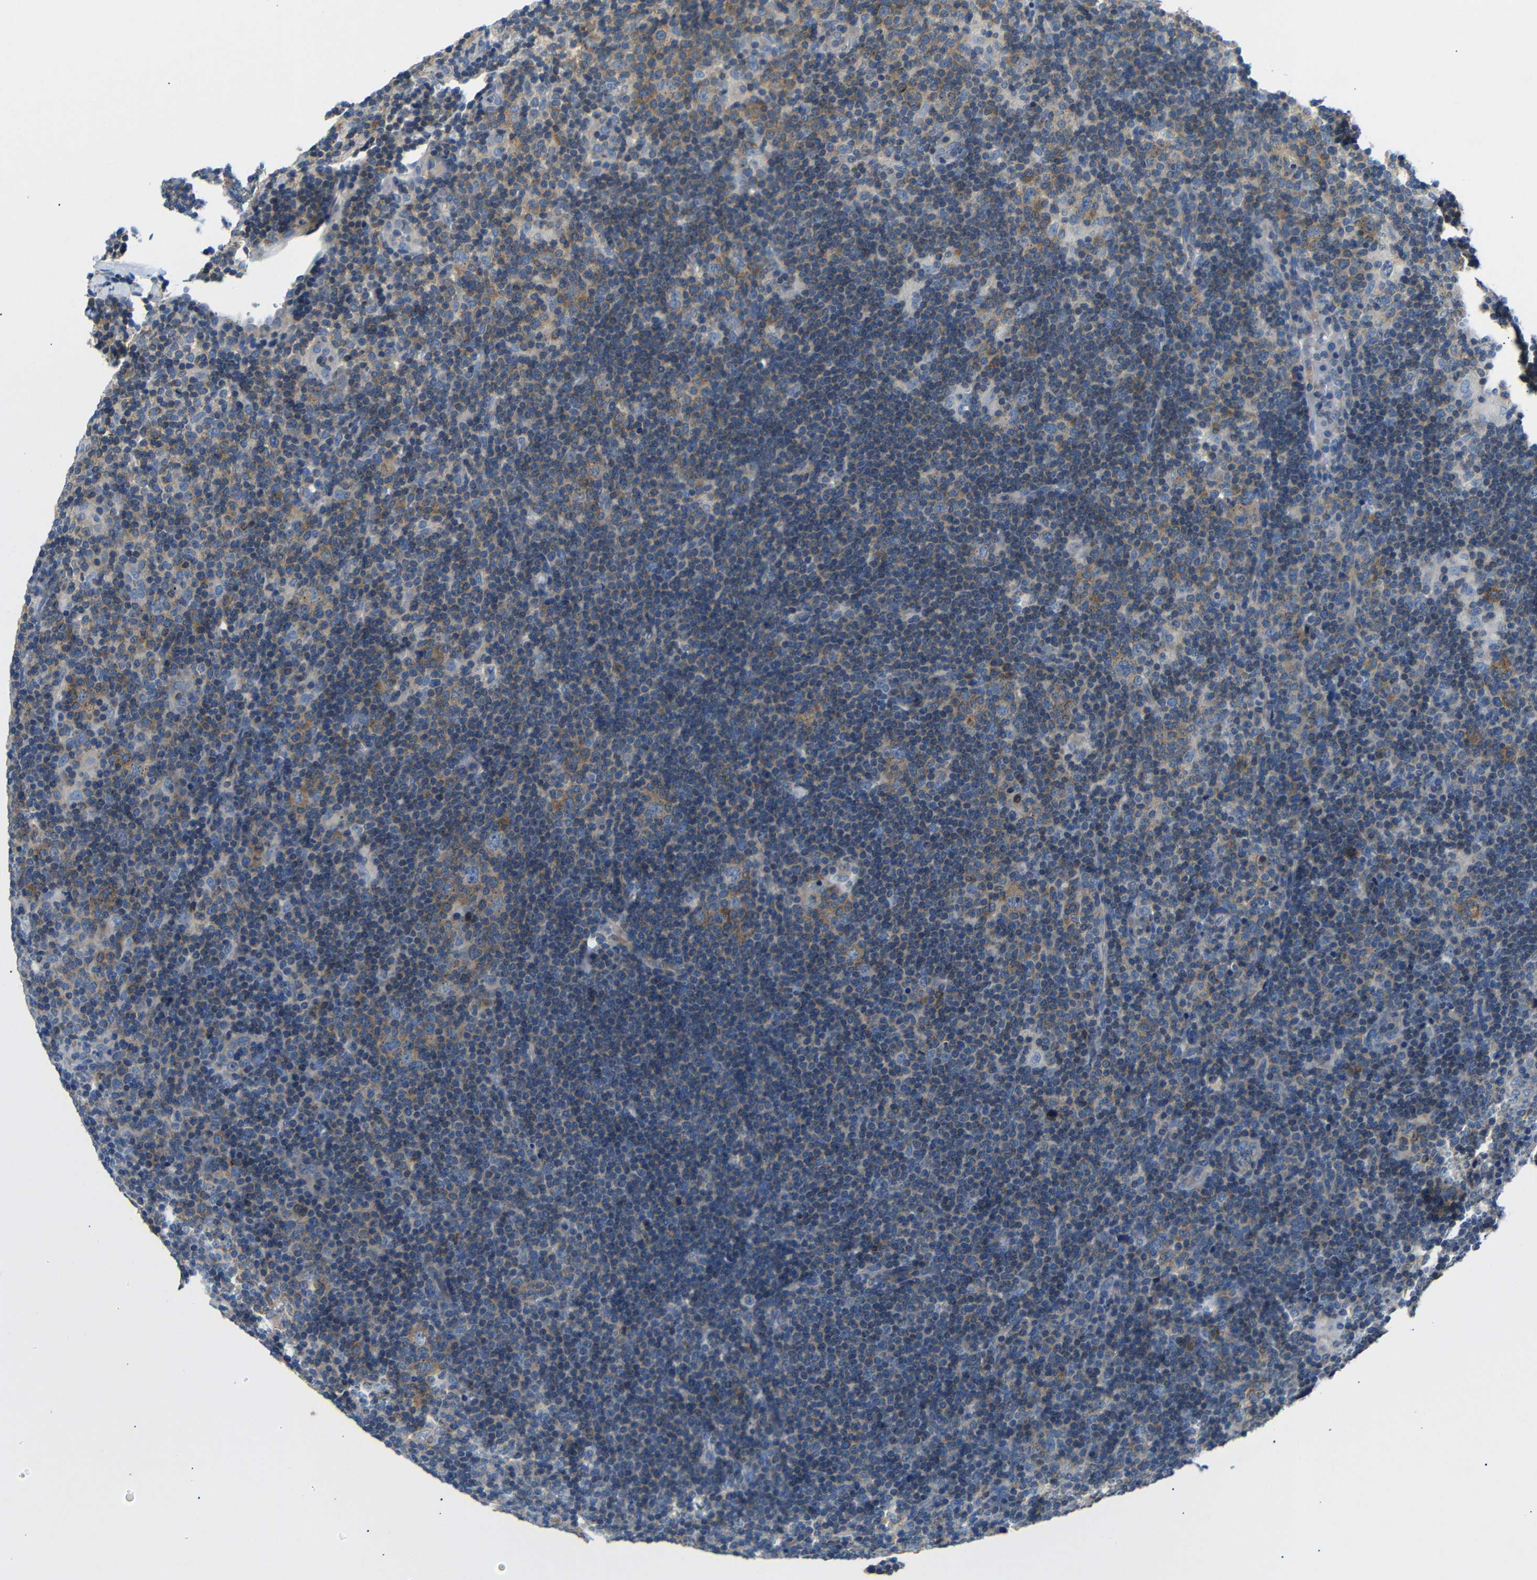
{"staining": {"intensity": "weak", "quantity": ">75%", "location": "cytoplasmic/membranous"}, "tissue": "lymphoma", "cell_type": "Tumor cells", "image_type": "cancer", "snomed": [{"axis": "morphology", "description": "Hodgkin's disease, NOS"}, {"axis": "topography", "description": "Lymph node"}], "caption": "Human Hodgkin's disease stained for a protein (brown) reveals weak cytoplasmic/membranous positive staining in about >75% of tumor cells.", "gene": "DCP1A", "patient": {"sex": "female", "age": 57}}